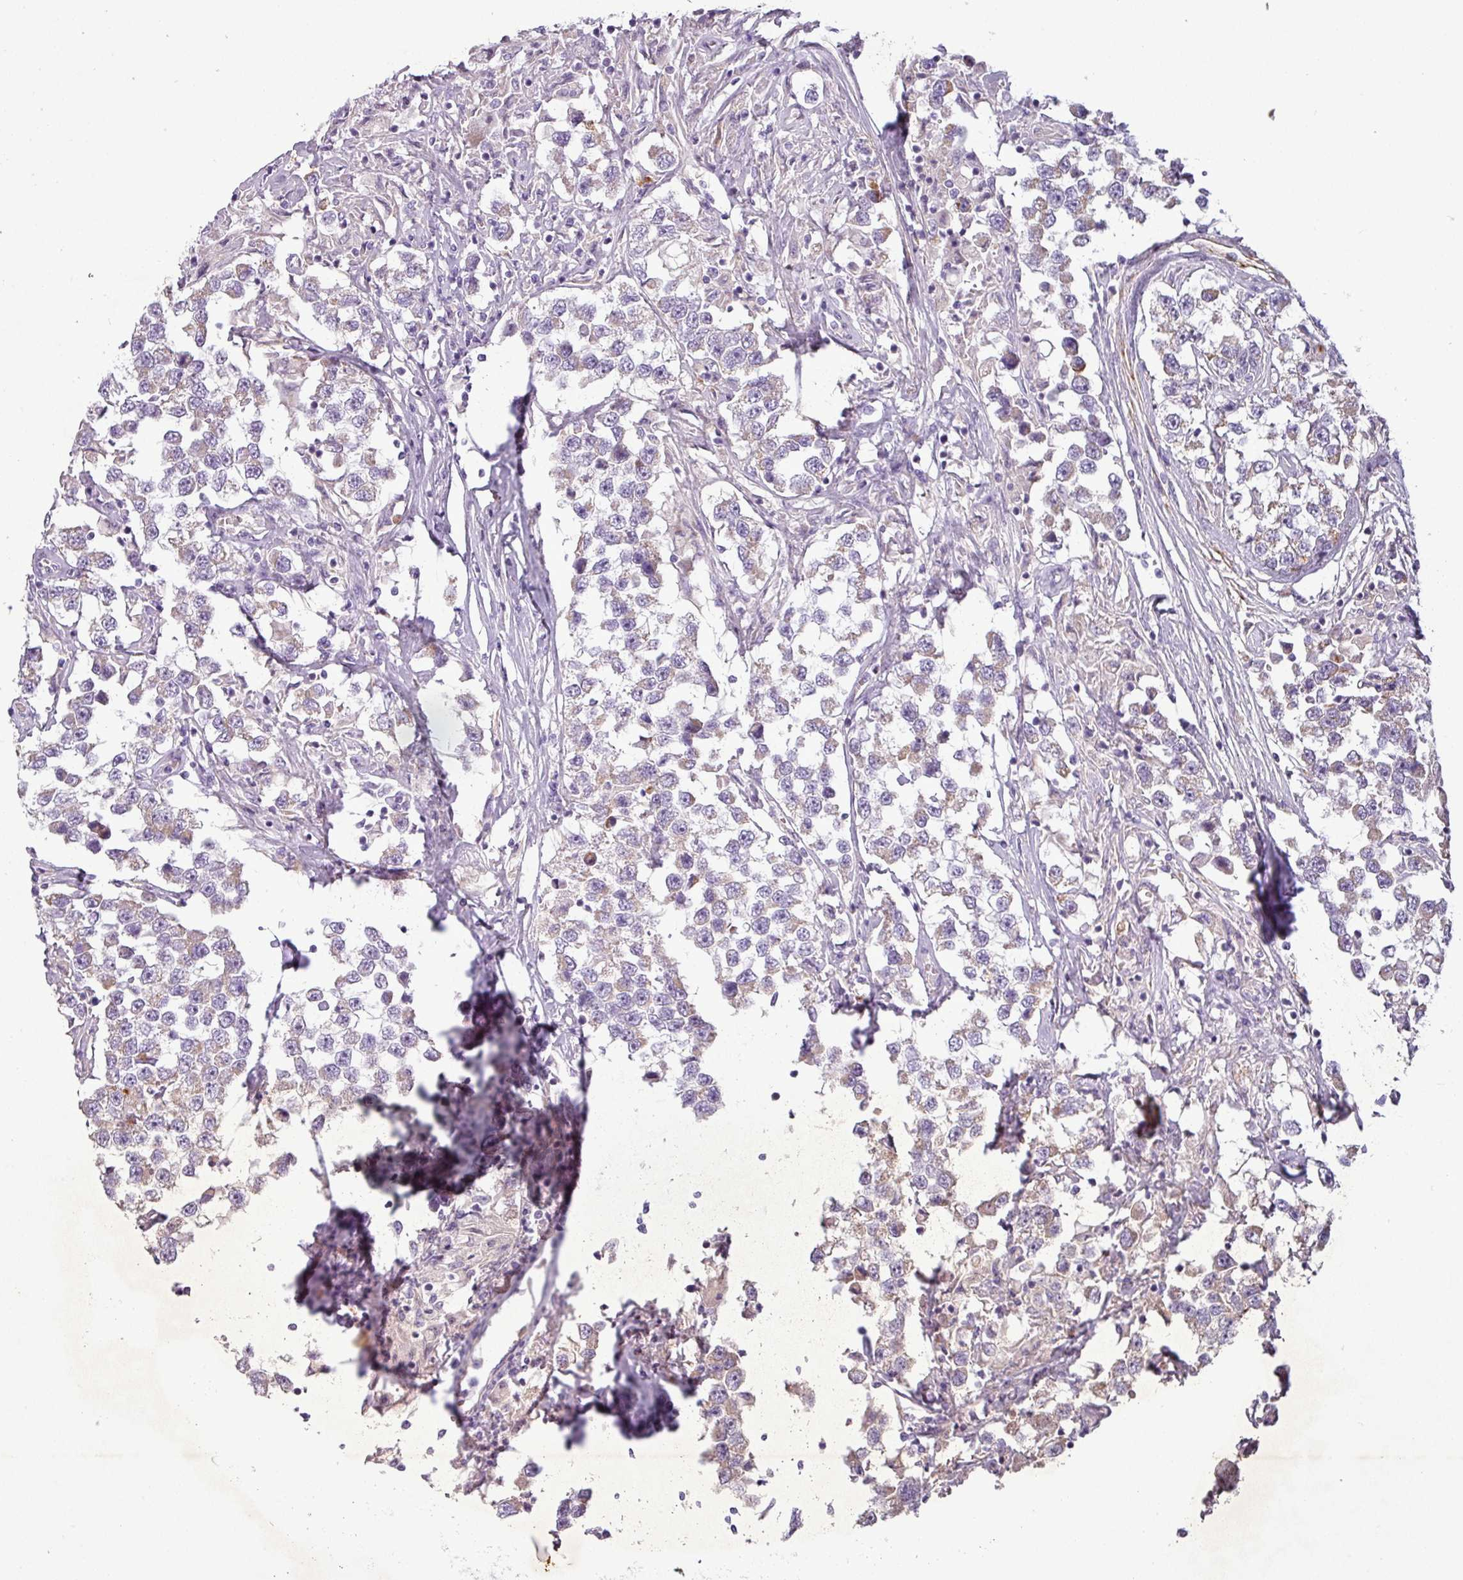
{"staining": {"intensity": "weak", "quantity": "<25%", "location": "cytoplasmic/membranous"}, "tissue": "testis cancer", "cell_type": "Tumor cells", "image_type": "cancer", "snomed": [{"axis": "morphology", "description": "Seminoma, NOS"}, {"axis": "topography", "description": "Testis"}], "caption": "IHC micrograph of neoplastic tissue: human testis cancer (seminoma) stained with DAB reveals no significant protein staining in tumor cells.", "gene": "PNMA6A", "patient": {"sex": "male", "age": 46}}